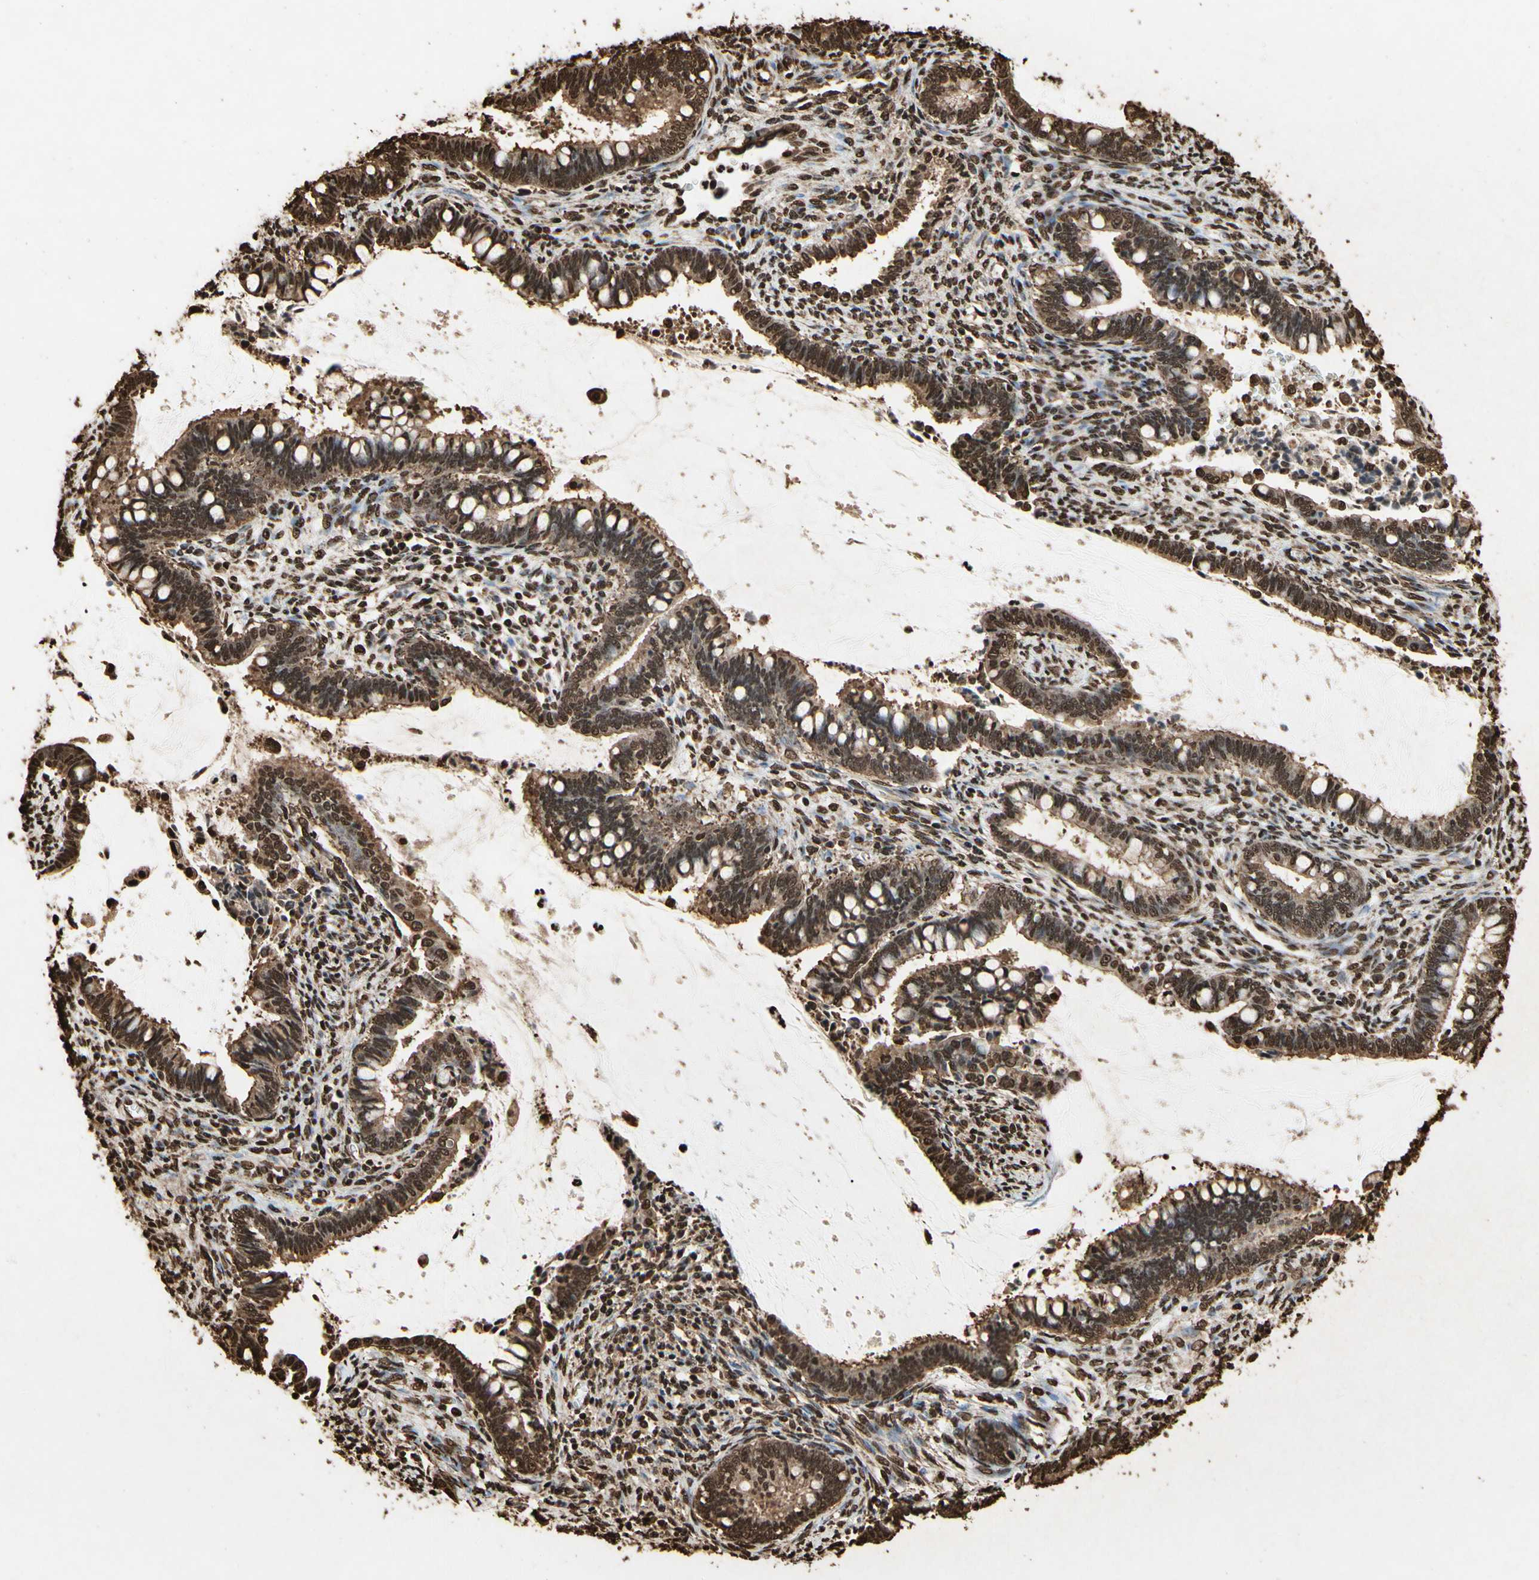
{"staining": {"intensity": "strong", "quantity": ">75%", "location": "cytoplasmic/membranous,nuclear"}, "tissue": "cervical cancer", "cell_type": "Tumor cells", "image_type": "cancer", "snomed": [{"axis": "morphology", "description": "Adenocarcinoma, NOS"}, {"axis": "topography", "description": "Cervix"}], "caption": "IHC photomicrograph of human cervical adenocarcinoma stained for a protein (brown), which displays high levels of strong cytoplasmic/membranous and nuclear expression in about >75% of tumor cells.", "gene": "HNRNPK", "patient": {"sex": "female", "age": 44}}